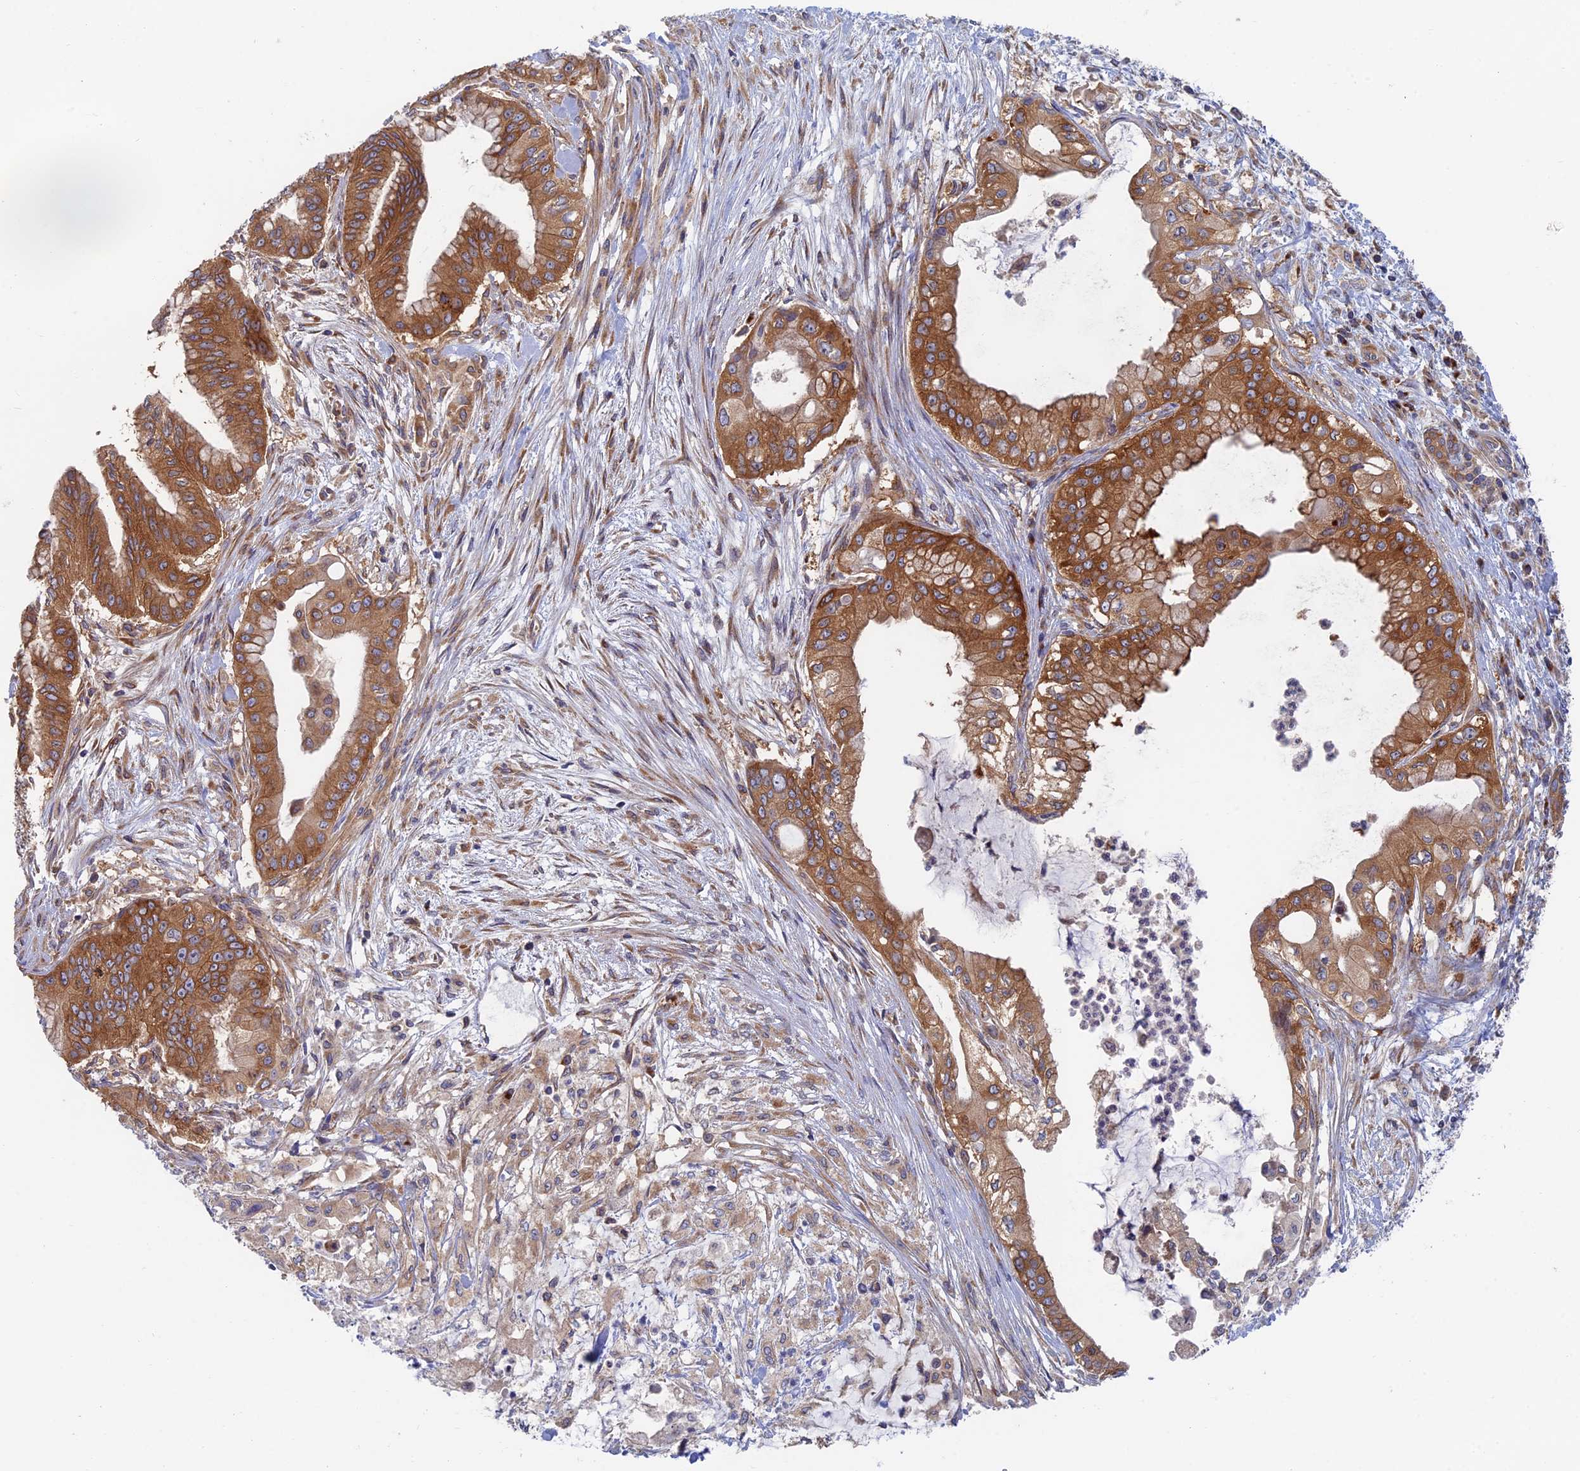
{"staining": {"intensity": "strong", "quantity": ">75%", "location": "cytoplasmic/membranous"}, "tissue": "pancreatic cancer", "cell_type": "Tumor cells", "image_type": "cancer", "snomed": [{"axis": "morphology", "description": "Adenocarcinoma, NOS"}, {"axis": "topography", "description": "Pancreas"}], "caption": "Pancreatic cancer (adenocarcinoma) stained for a protein (brown) shows strong cytoplasmic/membranous positive staining in approximately >75% of tumor cells.", "gene": "TBC1D30", "patient": {"sex": "male", "age": 46}}